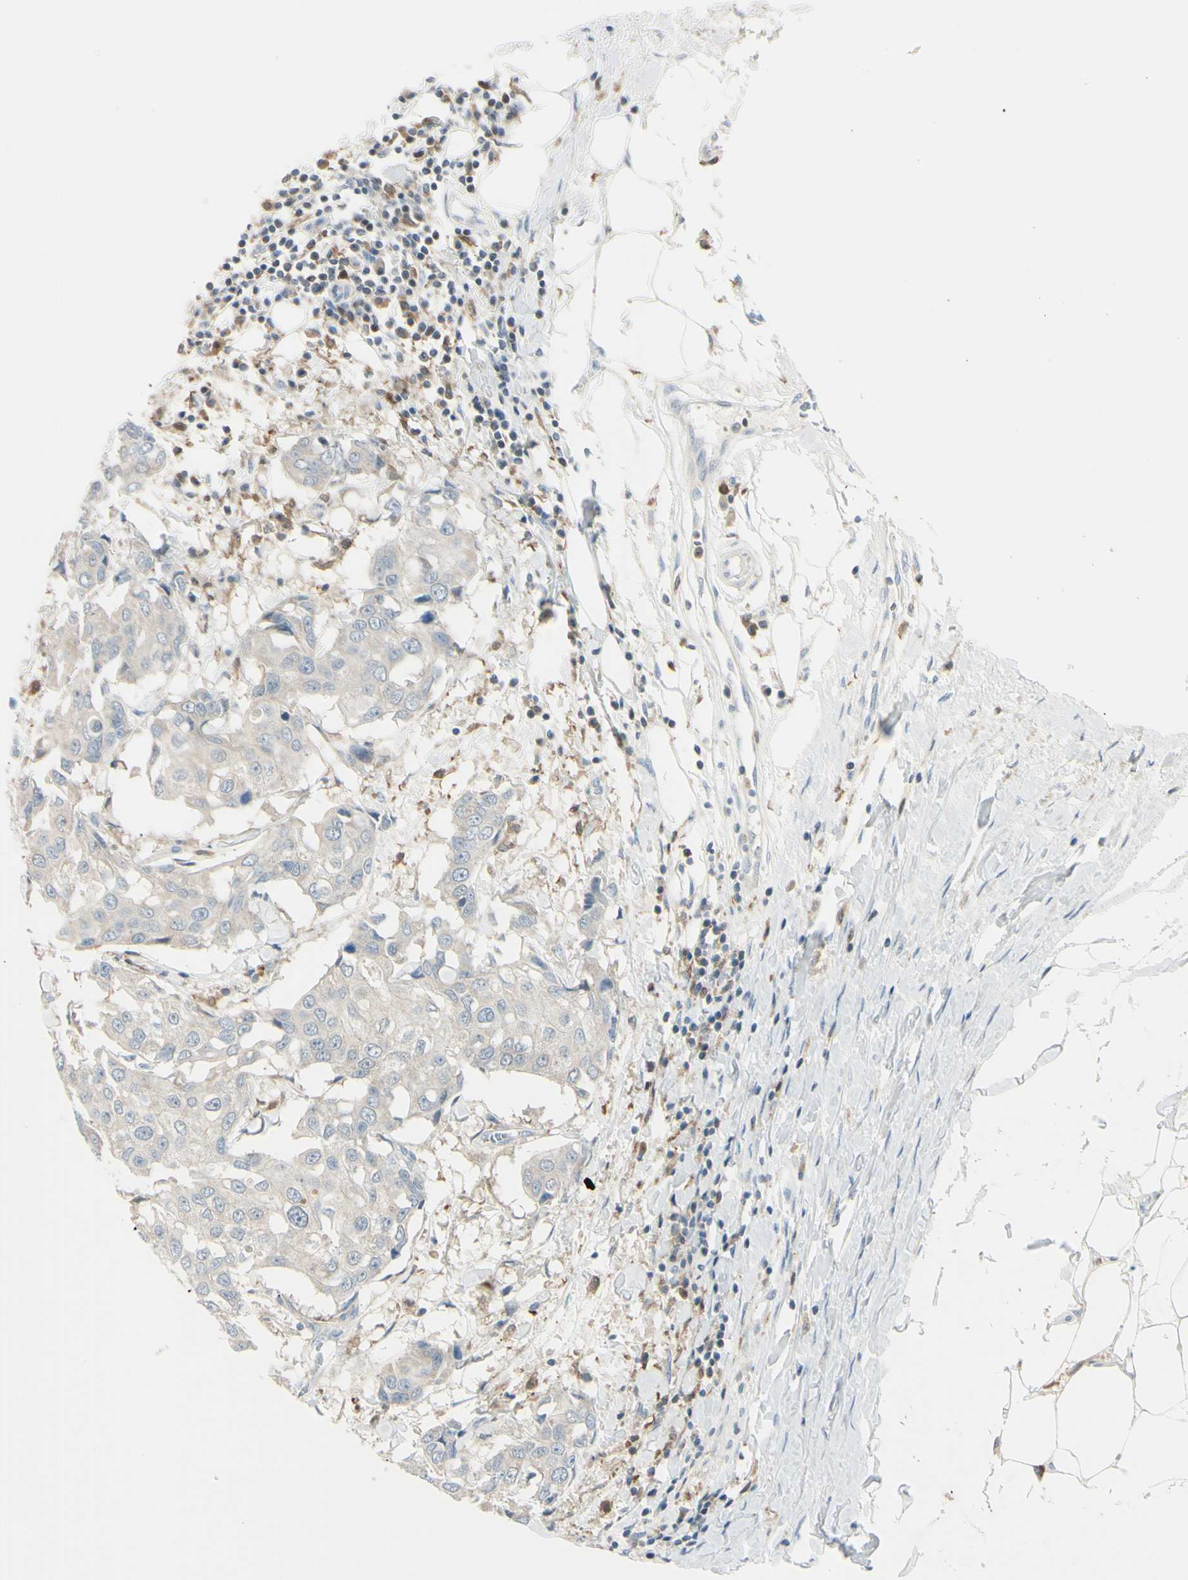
{"staining": {"intensity": "weak", "quantity": ">75%", "location": "cytoplasmic/membranous"}, "tissue": "breast cancer", "cell_type": "Tumor cells", "image_type": "cancer", "snomed": [{"axis": "morphology", "description": "Duct carcinoma"}, {"axis": "topography", "description": "Breast"}], "caption": "Breast infiltrating ductal carcinoma stained for a protein displays weak cytoplasmic/membranous positivity in tumor cells.", "gene": "CYRIB", "patient": {"sex": "female", "age": 27}}